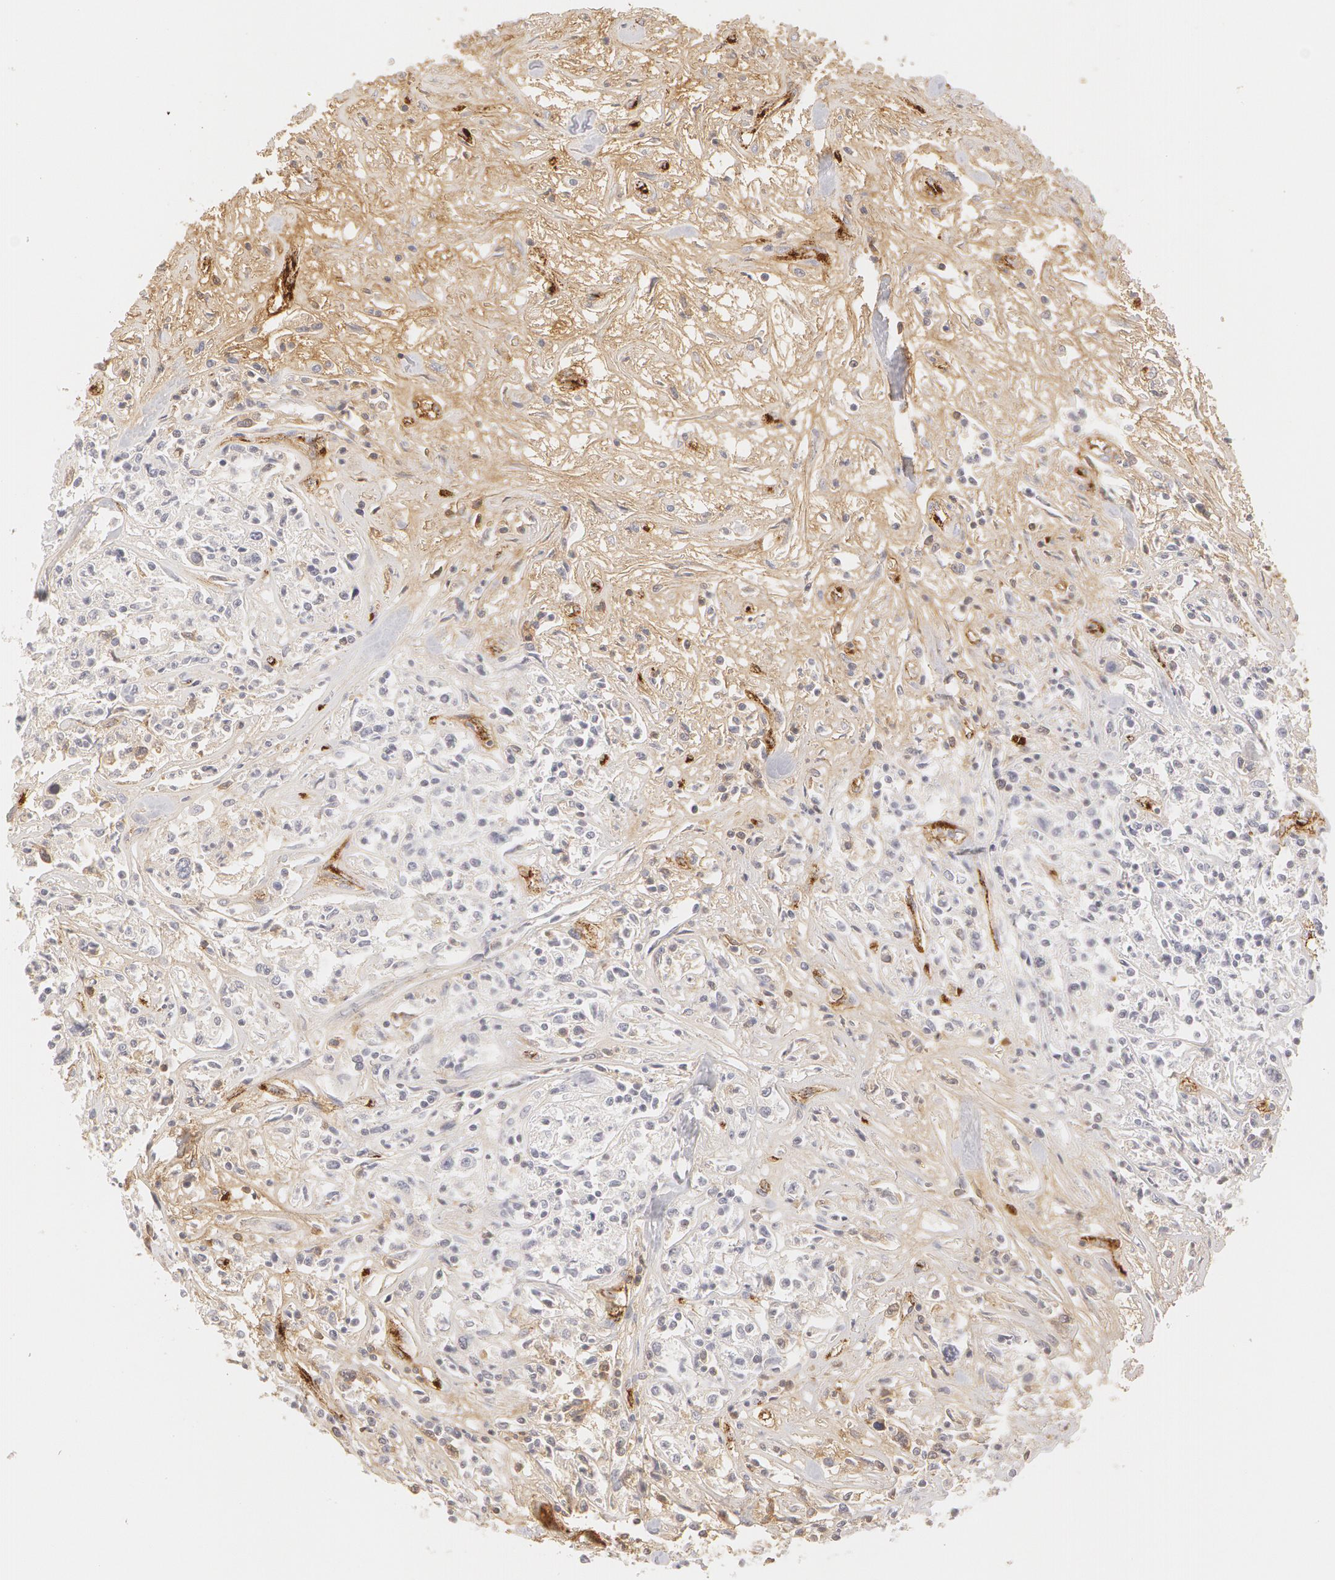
{"staining": {"intensity": "negative", "quantity": "none", "location": "none"}, "tissue": "lymphoma", "cell_type": "Tumor cells", "image_type": "cancer", "snomed": [{"axis": "morphology", "description": "Malignant lymphoma, non-Hodgkin's type, Low grade"}, {"axis": "topography", "description": "Small intestine"}], "caption": "A high-resolution micrograph shows IHC staining of low-grade malignant lymphoma, non-Hodgkin's type, which demonstrates no significant expression in tumor cells.", "gene": "VWF", "patient": {"sex": "female", "age": 59}}